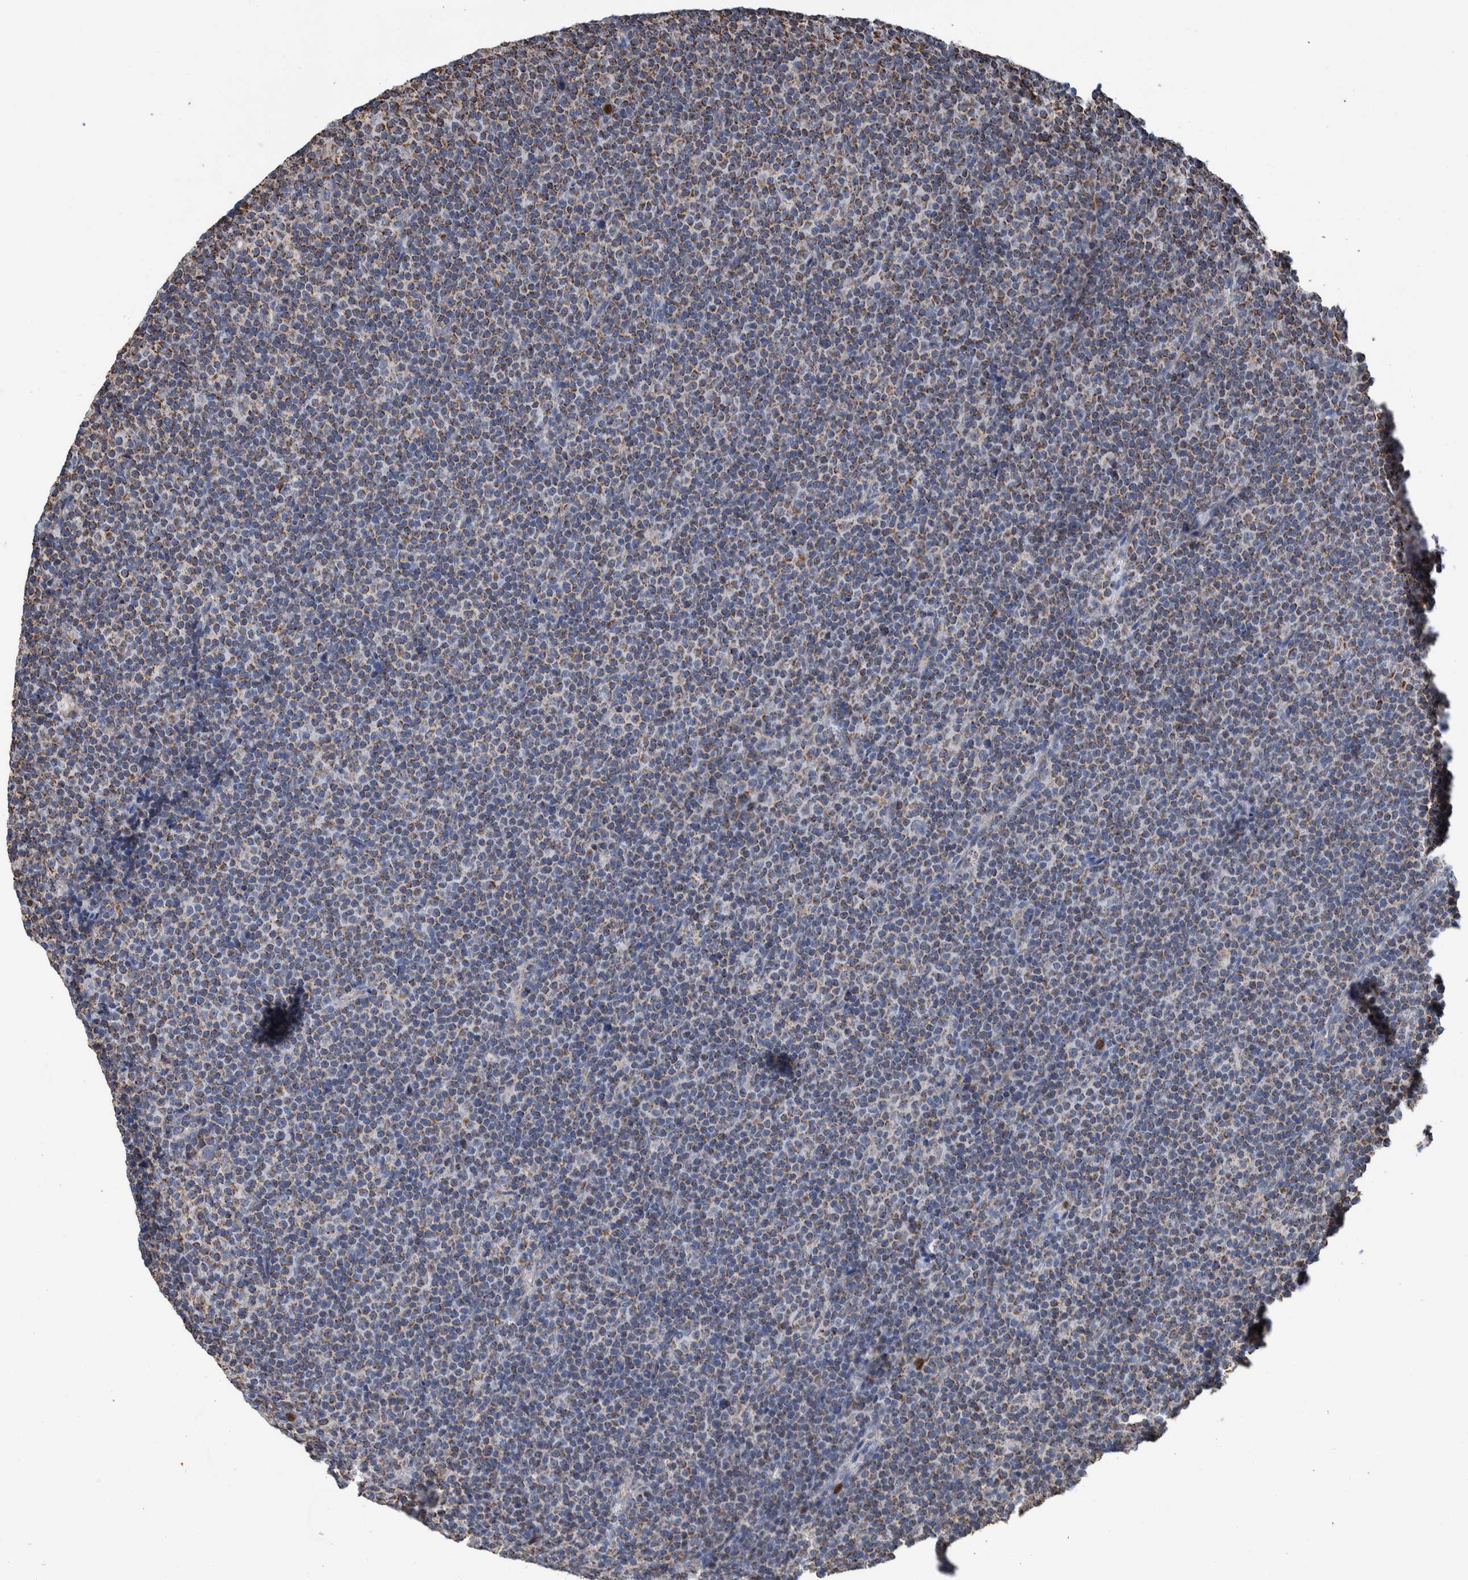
{"staining": {"intensity": "moderate", "quantity": "25%-75%", "location": "cytoplasmic/membranous"}, "tissue": "lymphoma", "cell_type": "Tumor cells", "image_type": "cancer", "snomed": [{"axis": "morphology", "description": "Malignant lymphoma, non-Hodgkin's type, Low grade"}, {"axis": "topography", "description": "Lymph node"}], "caption": "This photomicrograph shows malignant lymphoma, non-Hodgkin's type (low-grade) stained with immunohistochemistry to label a protein in brown. The cytoplasmic/membranous of tumor cells show moderate positivity for the protein. Nuclei are counter-stained blue.", "gene": "DECR1", "patient": {"sex": "female", "age": 67}}